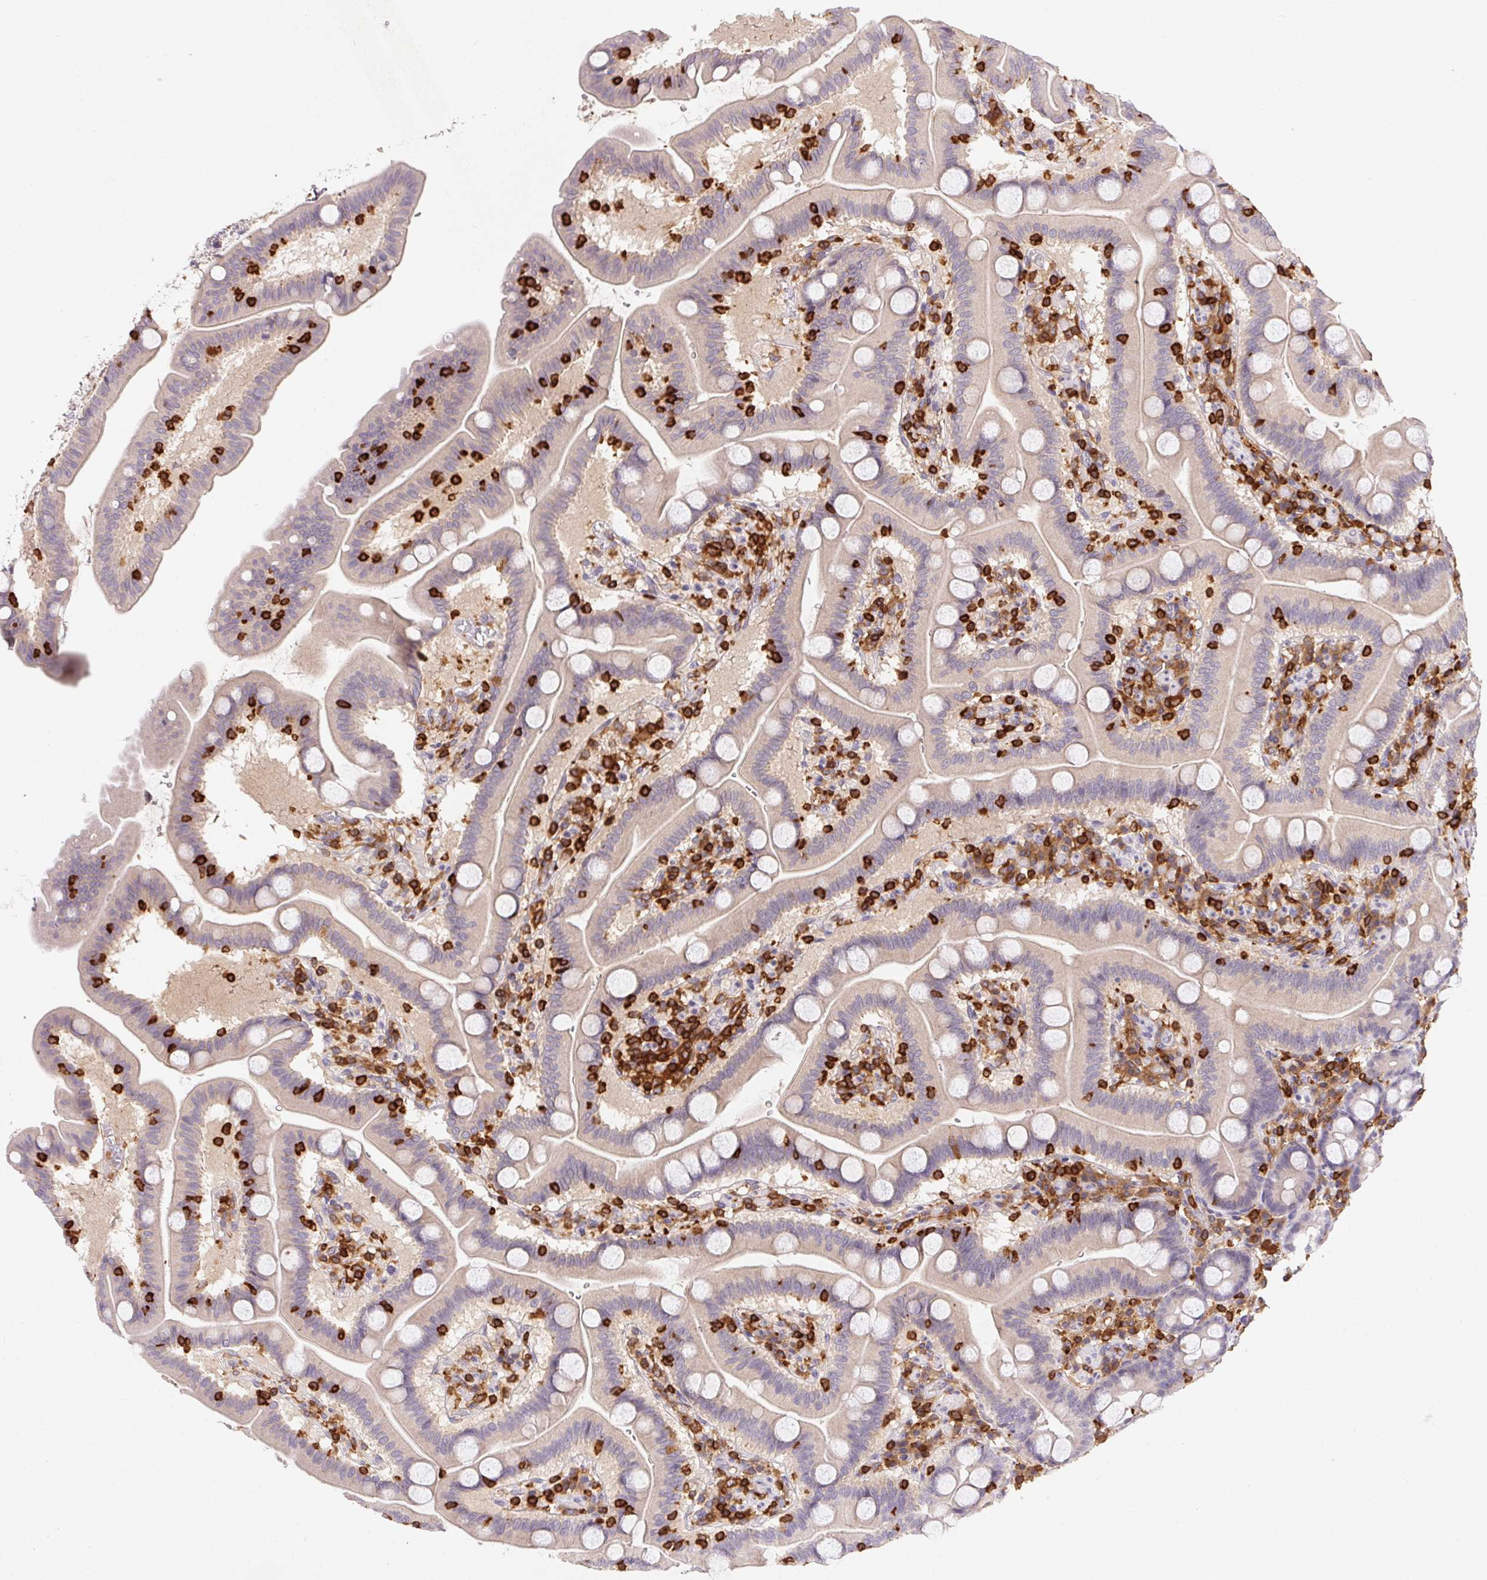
{"staining": {"intensity": "weak", "quantity": "25%-75%", "location": "cytoplasmic/membranous"}, "tissue": "duodenum", "cell_type": "Glandular cells", "image_type": "normal", "snomed": [{"axis": "morphology", "description": "Normal tissue, NOS"}, {"axis": "topography", "description": "Pancreas"}, {"axis": "topography", "description": "Duodenum"}], "caption": "IHC of benign human duodenum displays low levels of weak cytoplasmic/membranous staining in approximately 25%-75% of glandular cells. (DAB (3,3'-diaminobenzidine) IHC, brown staining for protein, blue staining for nuclei).", "gene": "APBB1IP", "patient": {"sex": "male", "age": 59}}